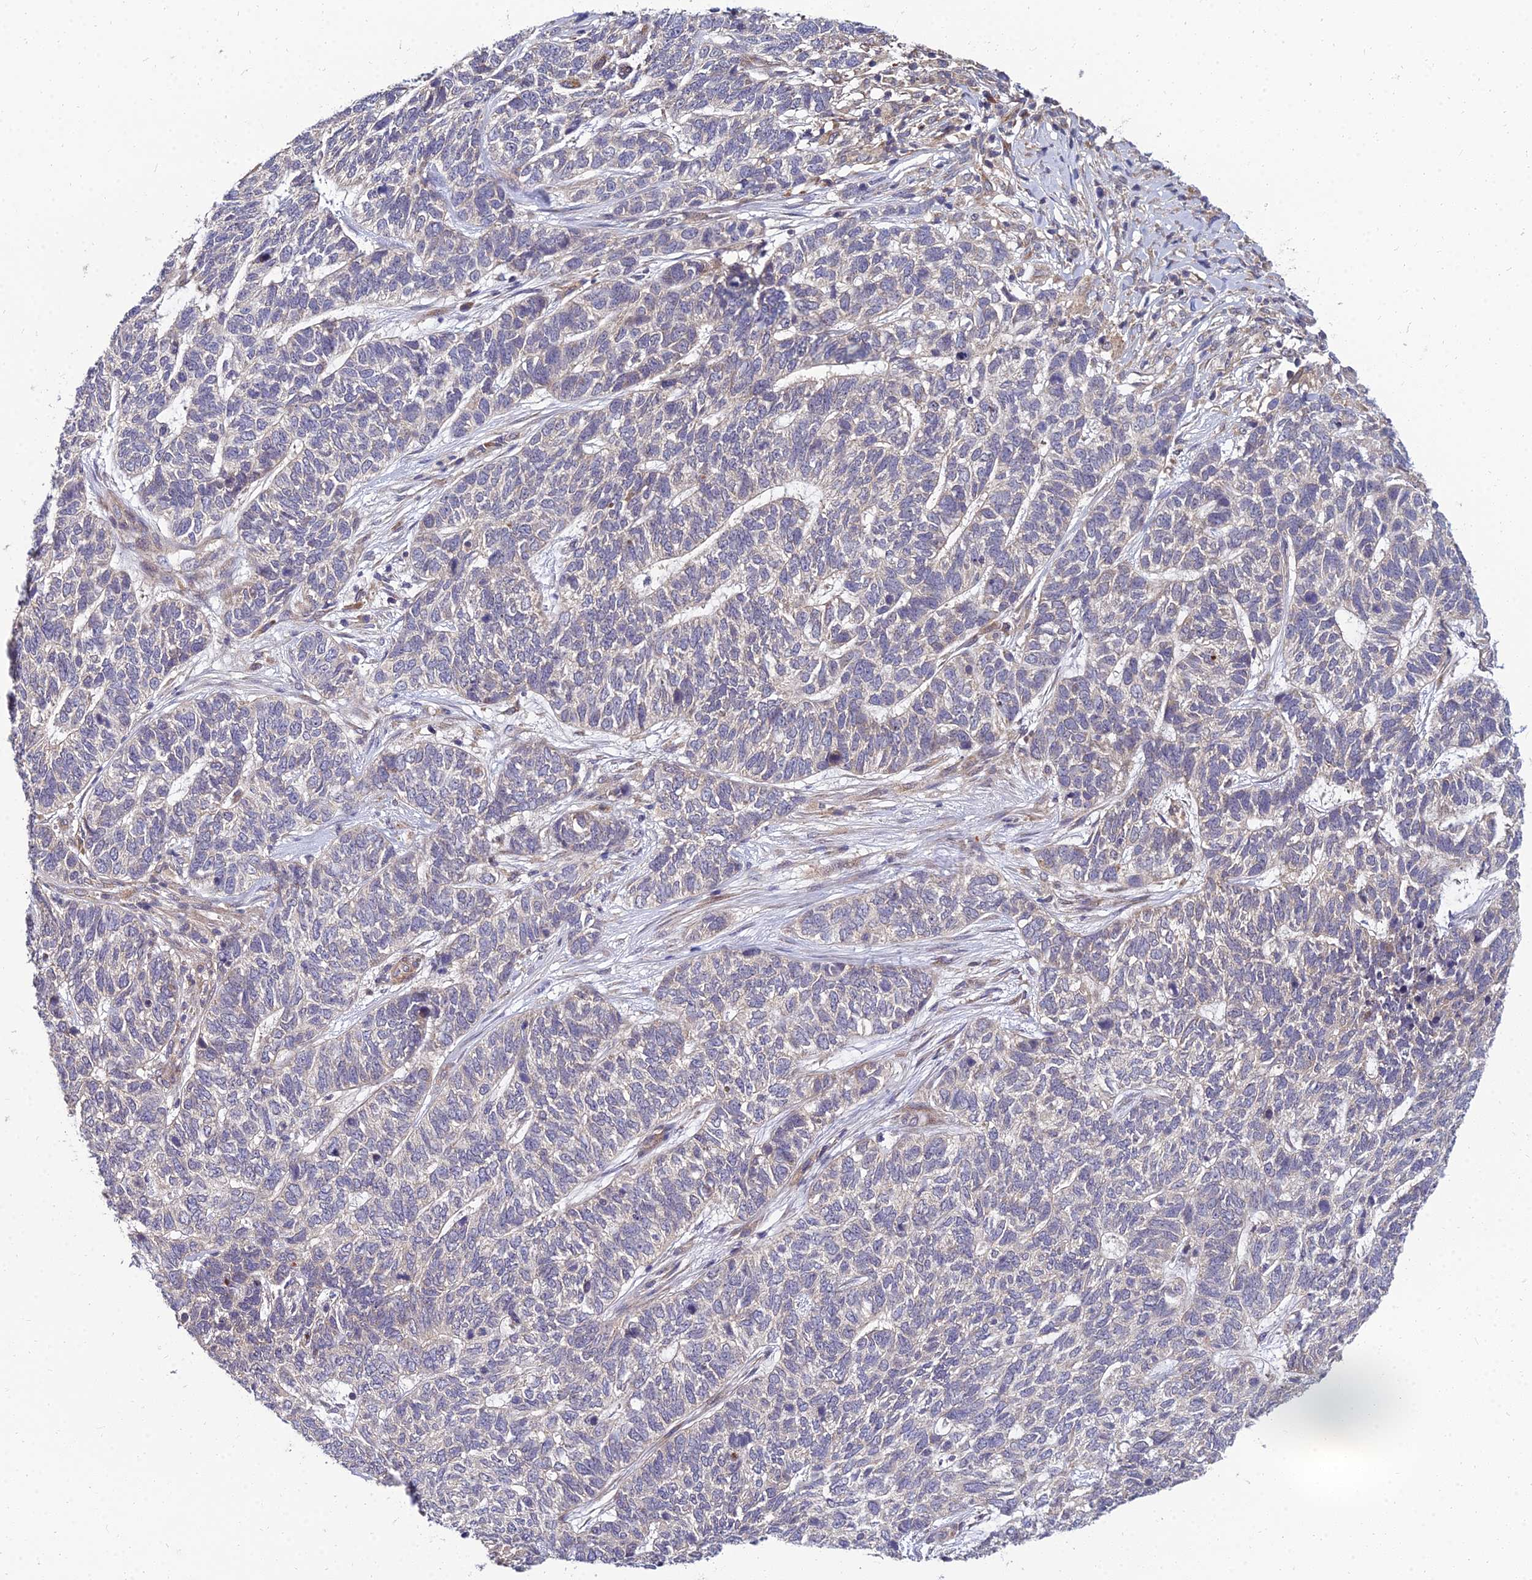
{"staining": {"intensity": "negative", "quantity": "none", "location": "none"}, "tissue": "skin cancer", "cell_type": "Tumor cells", "image_type": "cancer", "snomed": [{"axis": "morphology", "description": "Basal cell carcinoma"}, {"axis": "topography", "description": "Skin"}], "caption": "Photomicrograph shows no protein staining in tumor cells of basal cell carcinoma (skin) tissue. The staining was performed using DAB to visualize the protein expression in brown, while the nuclei were stained in blue with hematoxylin (Magnification: 20x).", "gene": "NPY", "patient": {"sex": "female", "age": 65}}